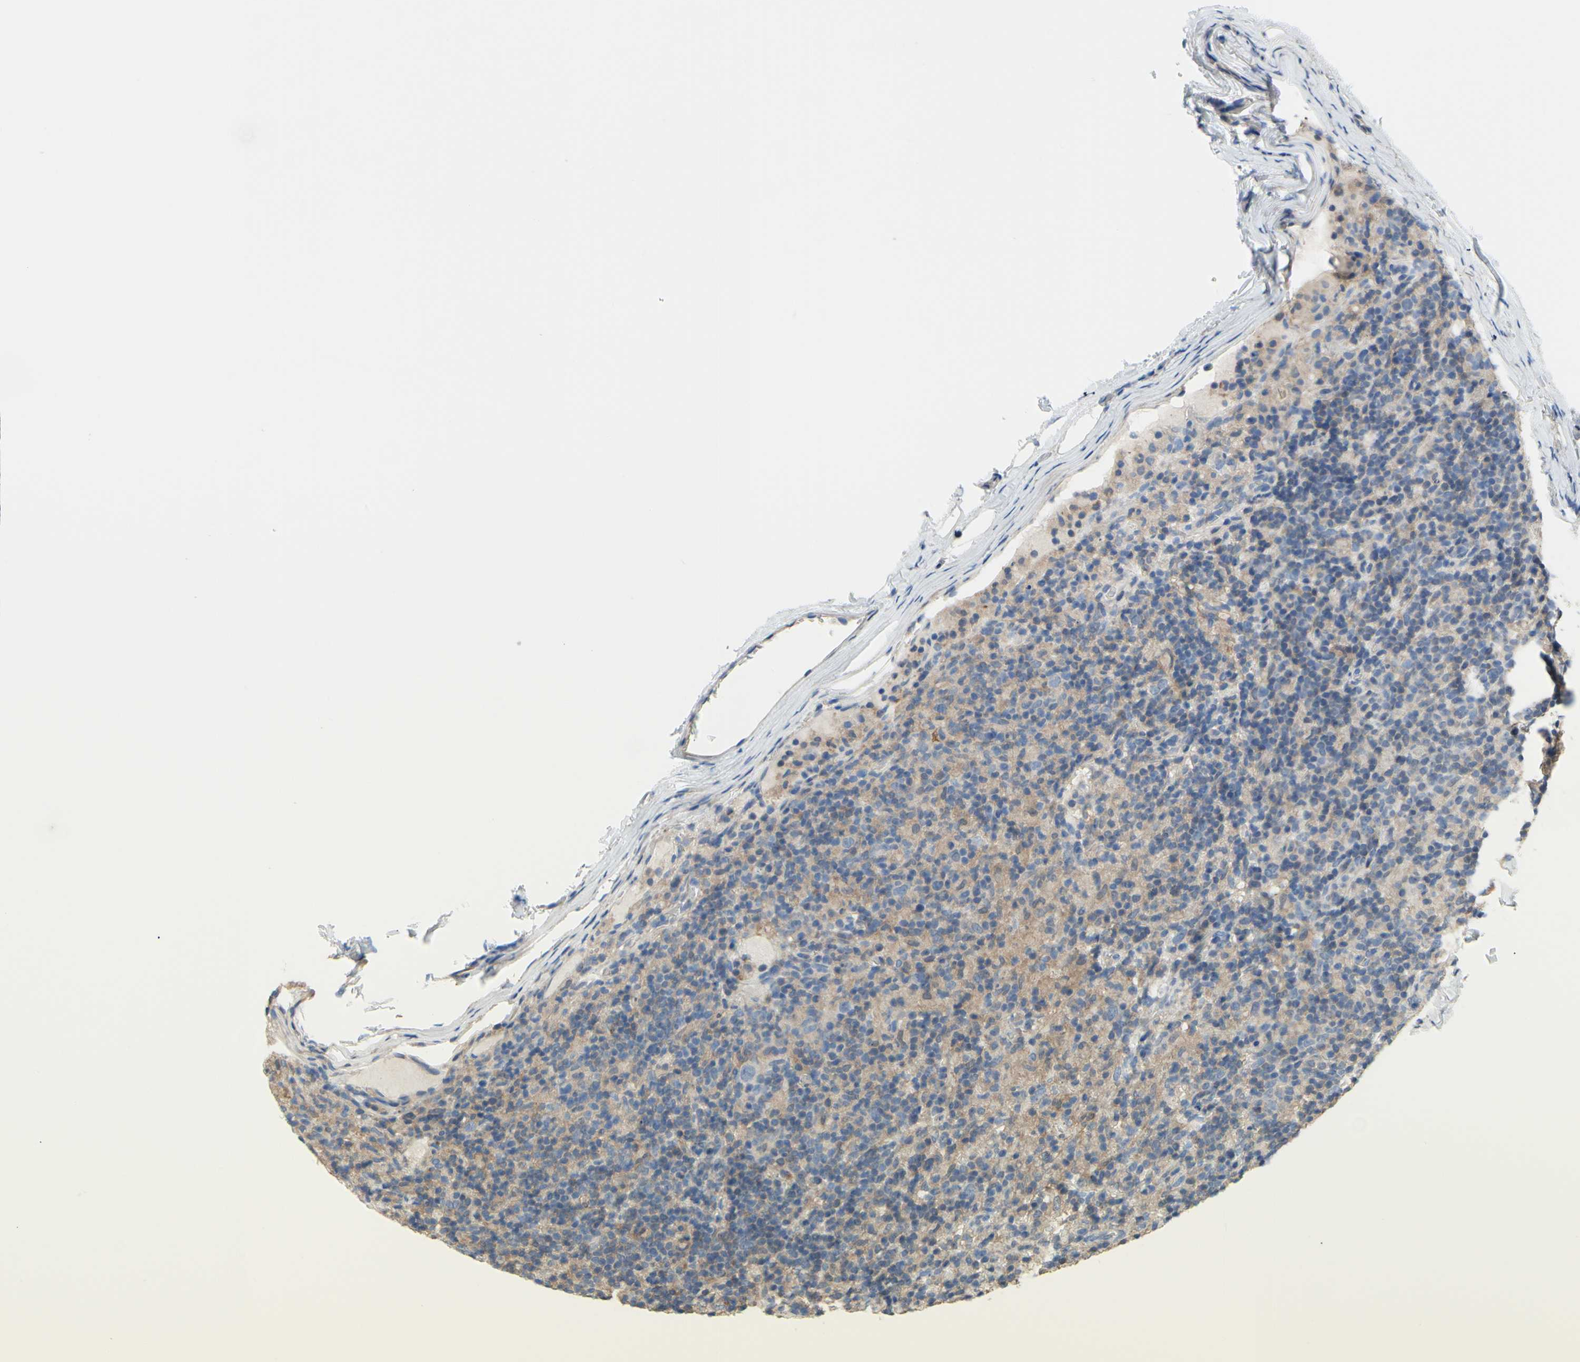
{"staining": {"intensity": "weak", "quantity": "25%-75%", "location": "cytoplasmic/membranous"}, "tissue": "lymphoma", "cell_type": "Tumor cells", "image_type": "cancer", "snomed": [{"axis": "morphology", "description": "Hodgkin's disease, NOS"}, {"axis": "topography", "description": "Lymph node"}], "caption": "Approximately 25%-75% of tumor cells in lymphoma reveal weak cytoplasmic/membranous protein expression as visualized by brown immunohistochemical staining.", "gene": "UPK3B", "patient": {"sex": "male", "age": 70}}